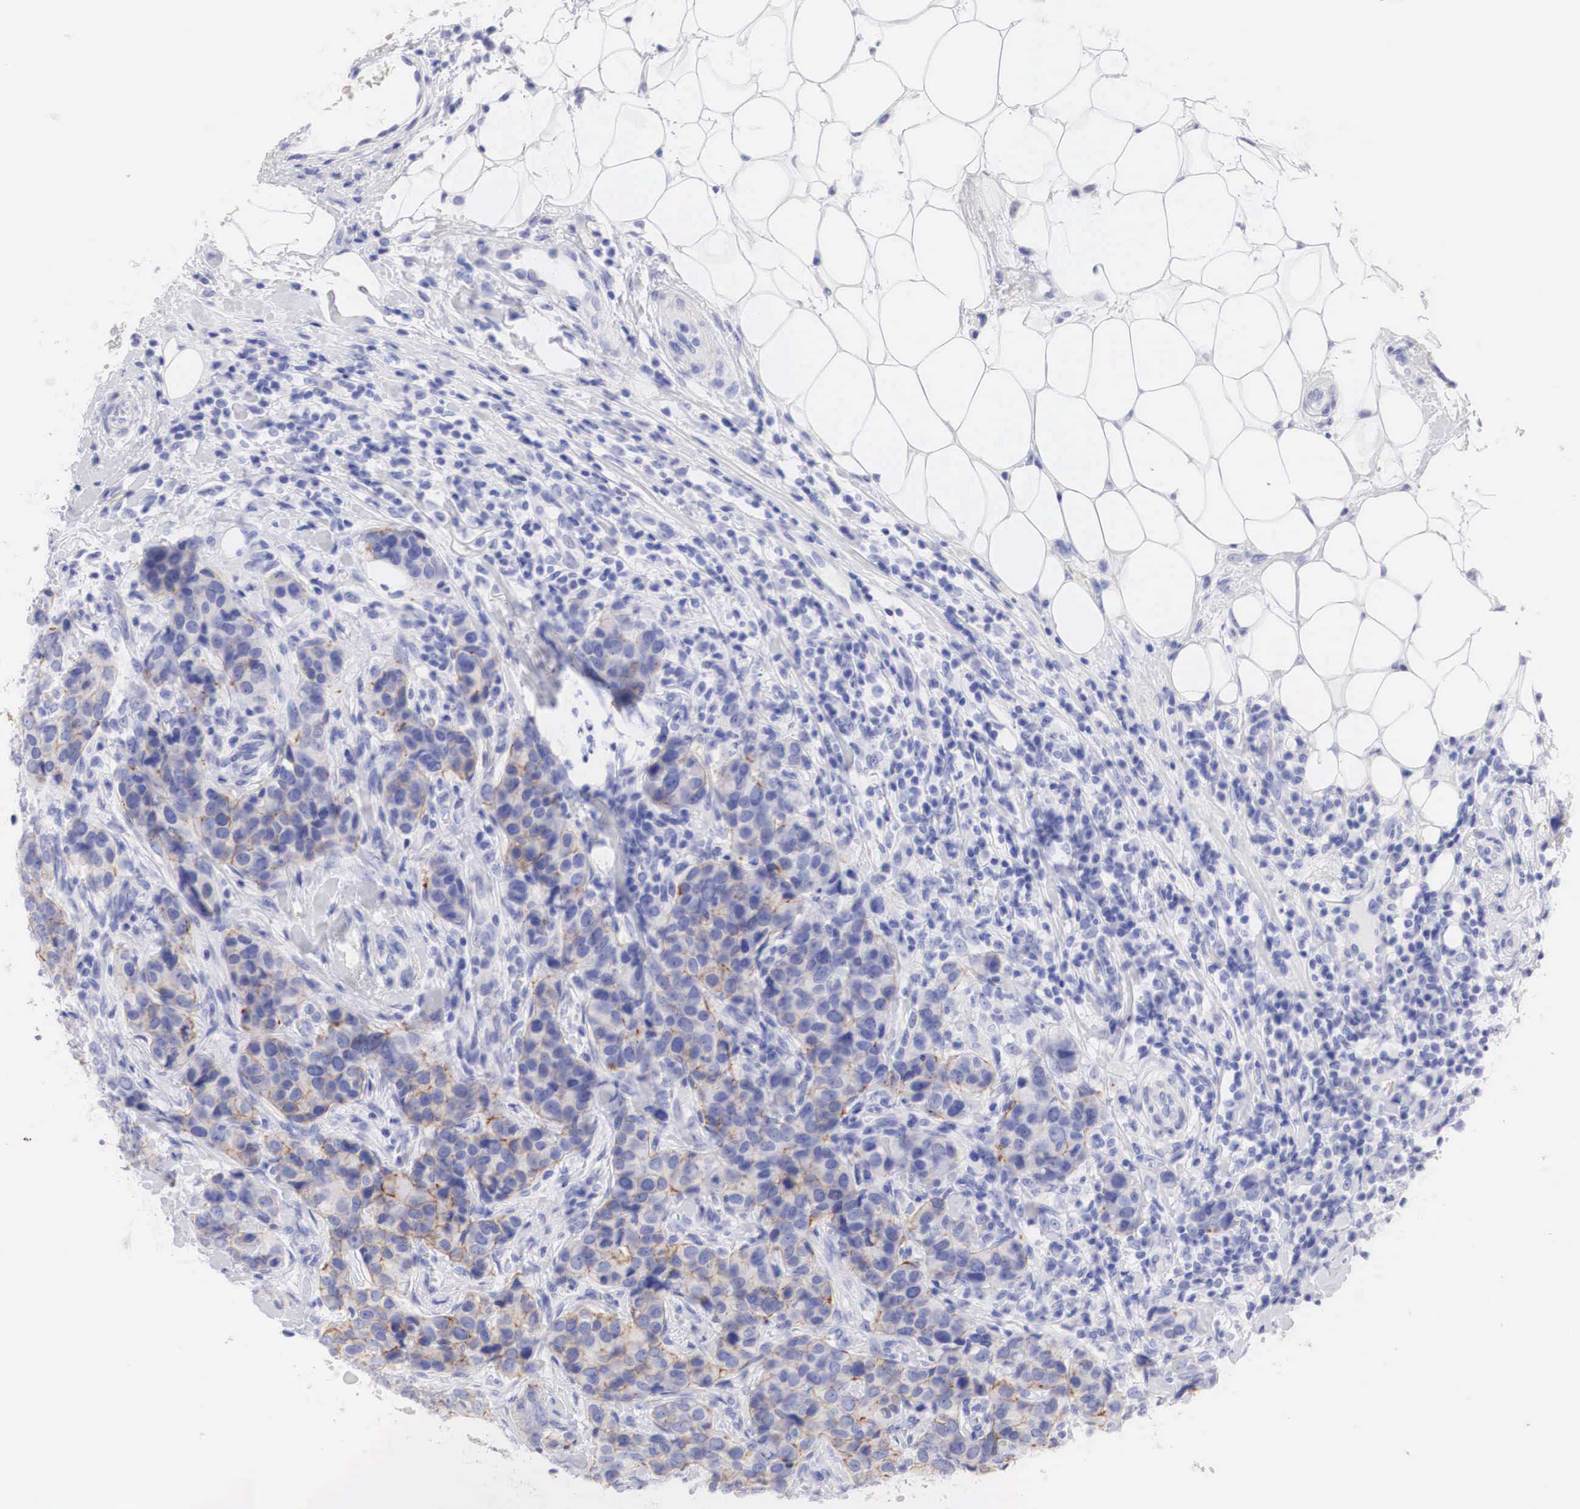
{"staining": {"intensity": "weak", "quantity": "<25%", "location": "cytoplasmic/membranous"}, "tissue": "breast cancer", "cell_type": "Tumor cells", "image_type": "cancer", "snomed": [{"axis": "morphology", "description": "Duct carcinoma"}, {"axis": "topography", "description": "Breast"}], "caption": "Immunohistochemical staining of human breast cancer demonstrates no significant expression in tumor cells.", "gene": "ERBB2", "patient": {"sex": "female", "age": 91}}